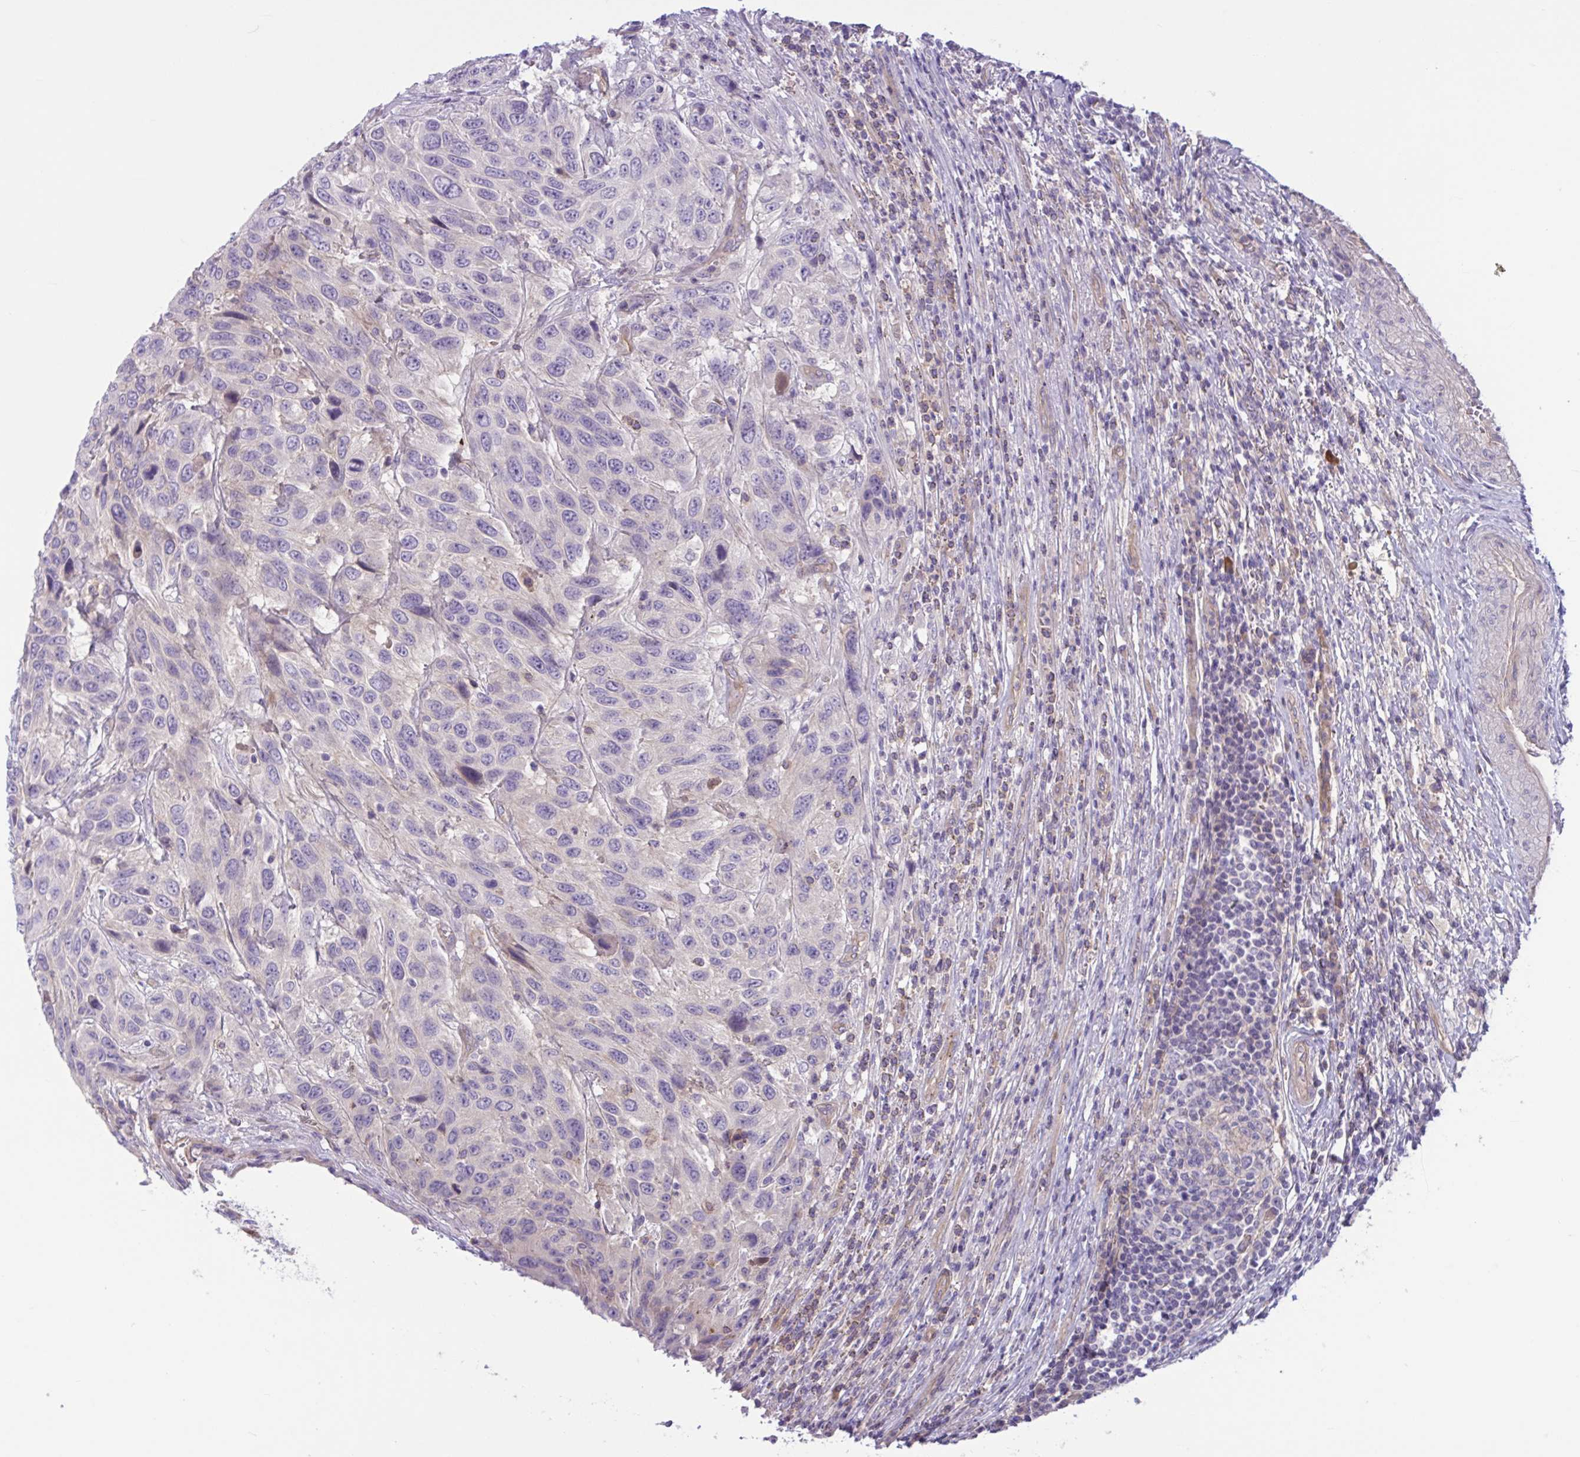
{"staining": {"intensity": "weak", "quantity": "<25%", "location": "cytoplasmic/membranous"}, "tissue": "urothelial cancer", "cell_type": "Tumor cells", "image_type": "cancer", "snomed": [{"axis": "morphology", "description": "Urothelial carcinoma, High grade"}, {"axis": "topography", "description": "Urinary bladder"}], "caption": "The immunohistochemistry photomicrograph has no significant staining in tumor cells of urothelial cancer tissue.", "gene": "TTC7B", "patient": {"sex": "female", "age": 70}}